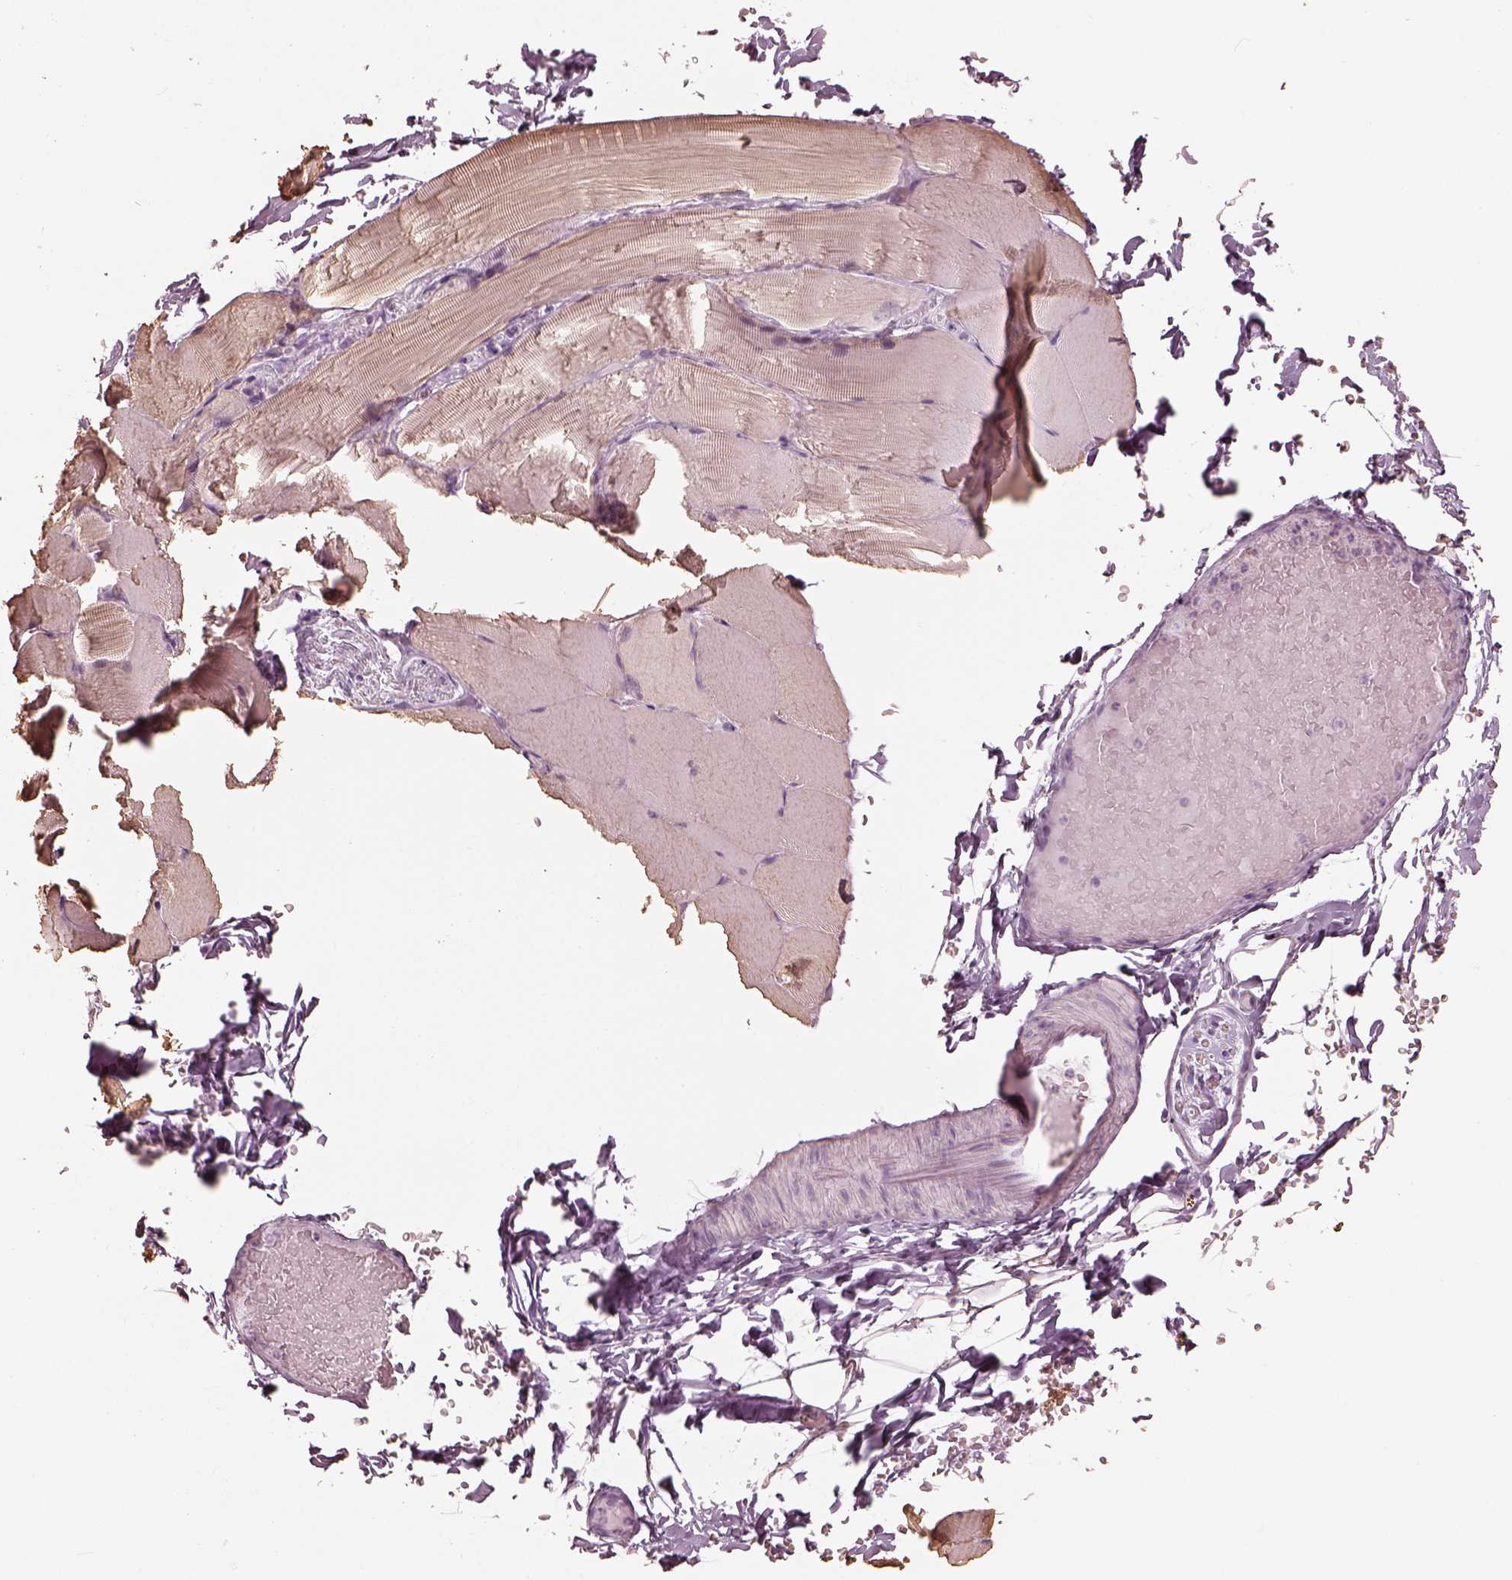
{"staining": {"intensity": "weak", "quantity": "<25%", "location": "cytoplasmic/membranous"}, "tissue": "skeletal muscle", "cell_type": "Myocytes", "image_type": "normal", "snomed": [{"axis": "morphology", "description": "Normal tissue, NOS"}, {"axis": "topography", "description": "Skeletal muscle"}], "caption": "The immunohistochemistry micrograph has no significant expression in myocytes of skeletal muscle.", "gene": "RSPH9", "patient": {"sex": "female", "age": 37}}